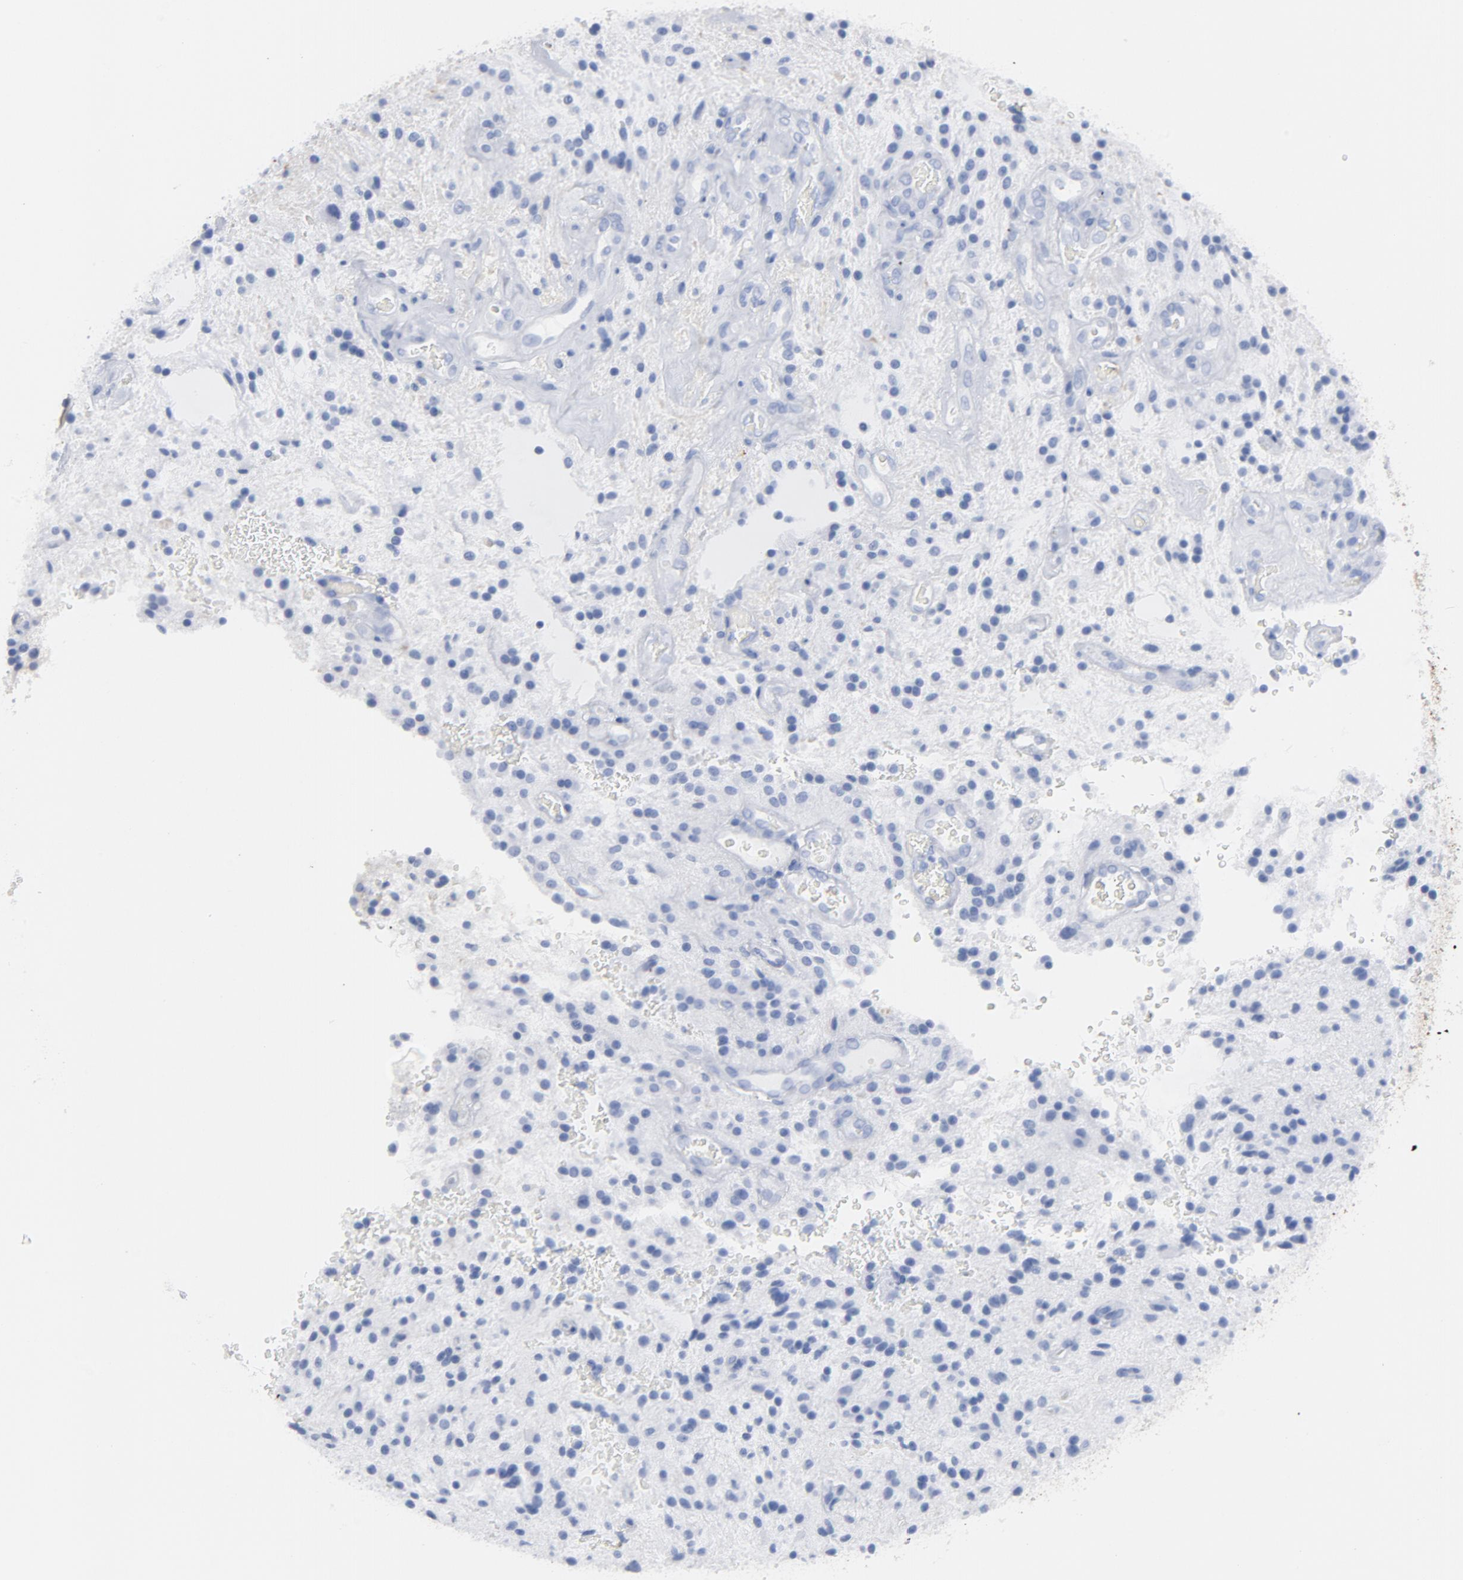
{"staining": {"intensity": "negative", "quantity": "none", "location": "none"}, "tissue": "glioma", "cell_type": "Tumor cells", "image_type": "cancer", "snomed": [{"axis": "morphology", "description": "Glioma, malignant, NOS"}, {"axis": "topography", "description": "Cerebellum"}], "caption": "The histopathology image demonstrates no significant positivity in tumor cells of malignant glioma.", "gene": "TSPAN6", "patient": {"sex": "female", "age": 10}}